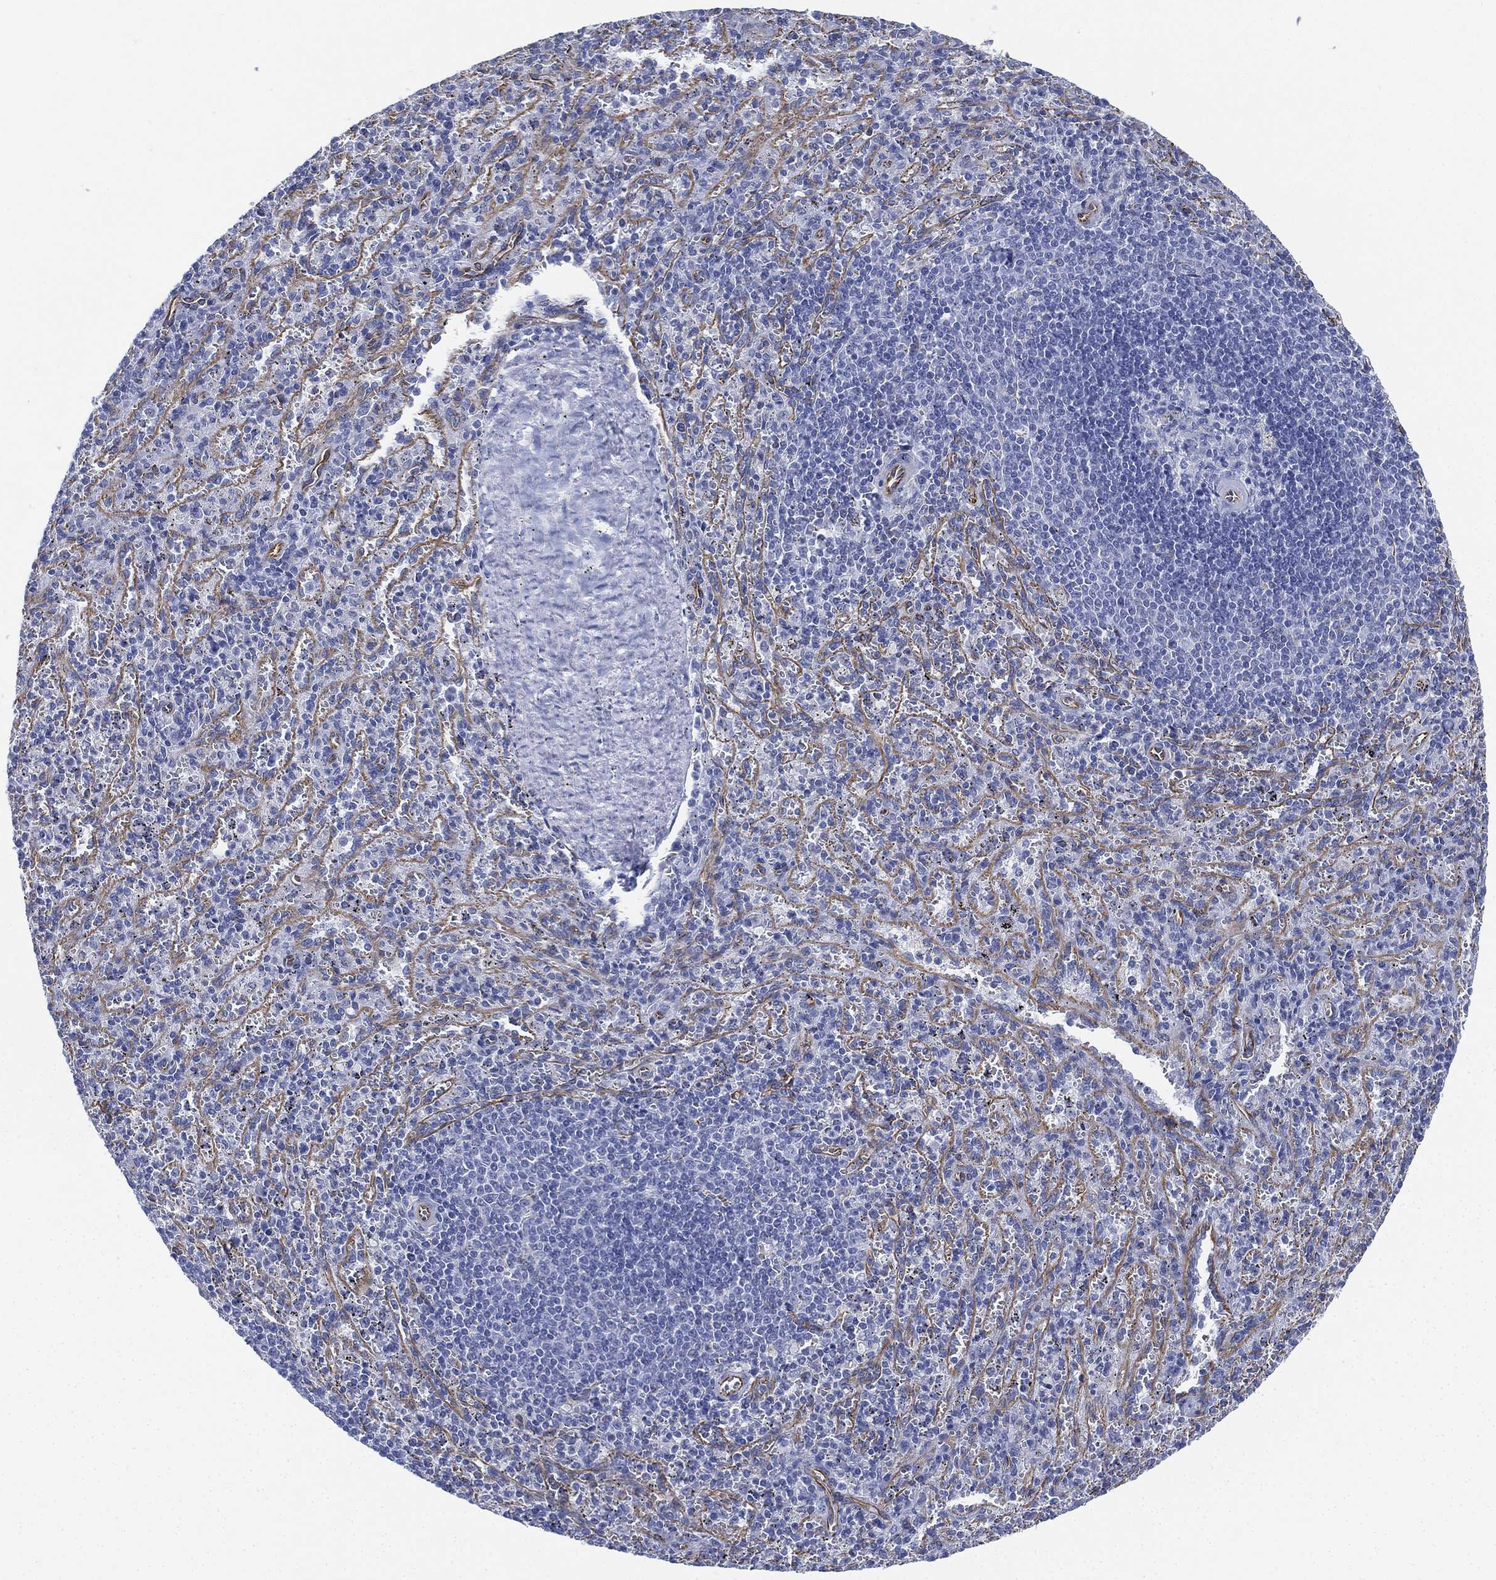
{"staining": {"intensity": "negative", "quantity": "none", "location": "none"}, "tissue": "spleen", "cell_type": "Cells in red pulp", "image_type": "normal", "snomed": [{"axis": "morphology", "description": "Normal tissue, NOS"}, {"axis": "topography", "description": "Spleen"}], "caption": "Immunohistochemistry histopathology image of normal spleen: spleen stained with DAB (3,3'-diaminobenzidine) displays no significant protein expression in cells in red pulp. (DAB IHC visualized using brightfield microscopy, high magnification).", "gene": "PSKH2", "patient": {"sex": "male", "age": 57}}